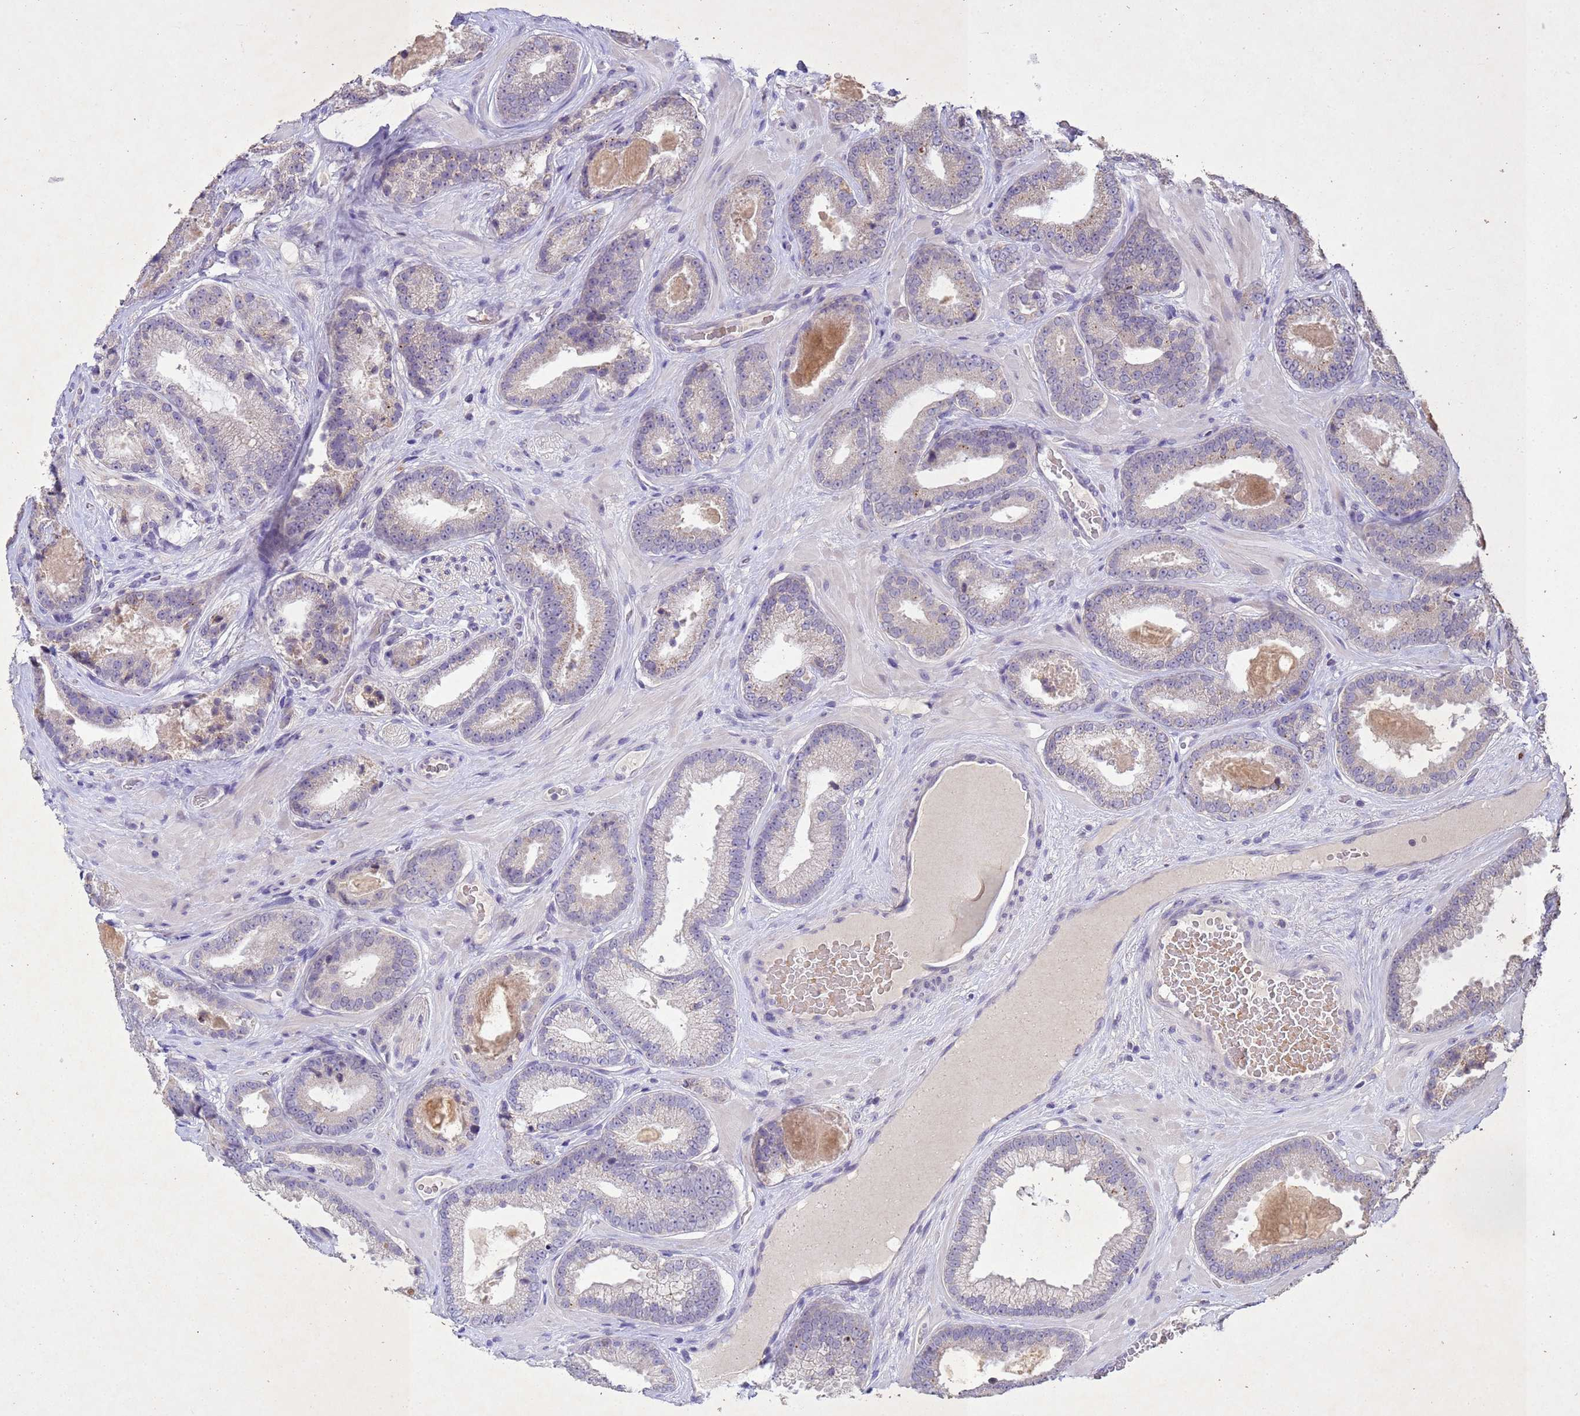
{"staining": {"intensity": "negative", "quantity": "none", "location": "none"}, "tissue": "prostate cancer", "cell_type": "Tumor cells", "image_type": "cancer", "snomed": [{"axis": "morphology", "description": "Adenocarcinoma, Low grade"}, {"axis": "topography", "description": "Prostate"}], "caption": "This micrograph is of prostate cancer stained with immunohistochemistry to label a protein in brown with the nuclei are counter-stained blue. There is no expression in tumor cells.", "gene": "NLRP11", "patient": {"sex": "male", "age": 57}}